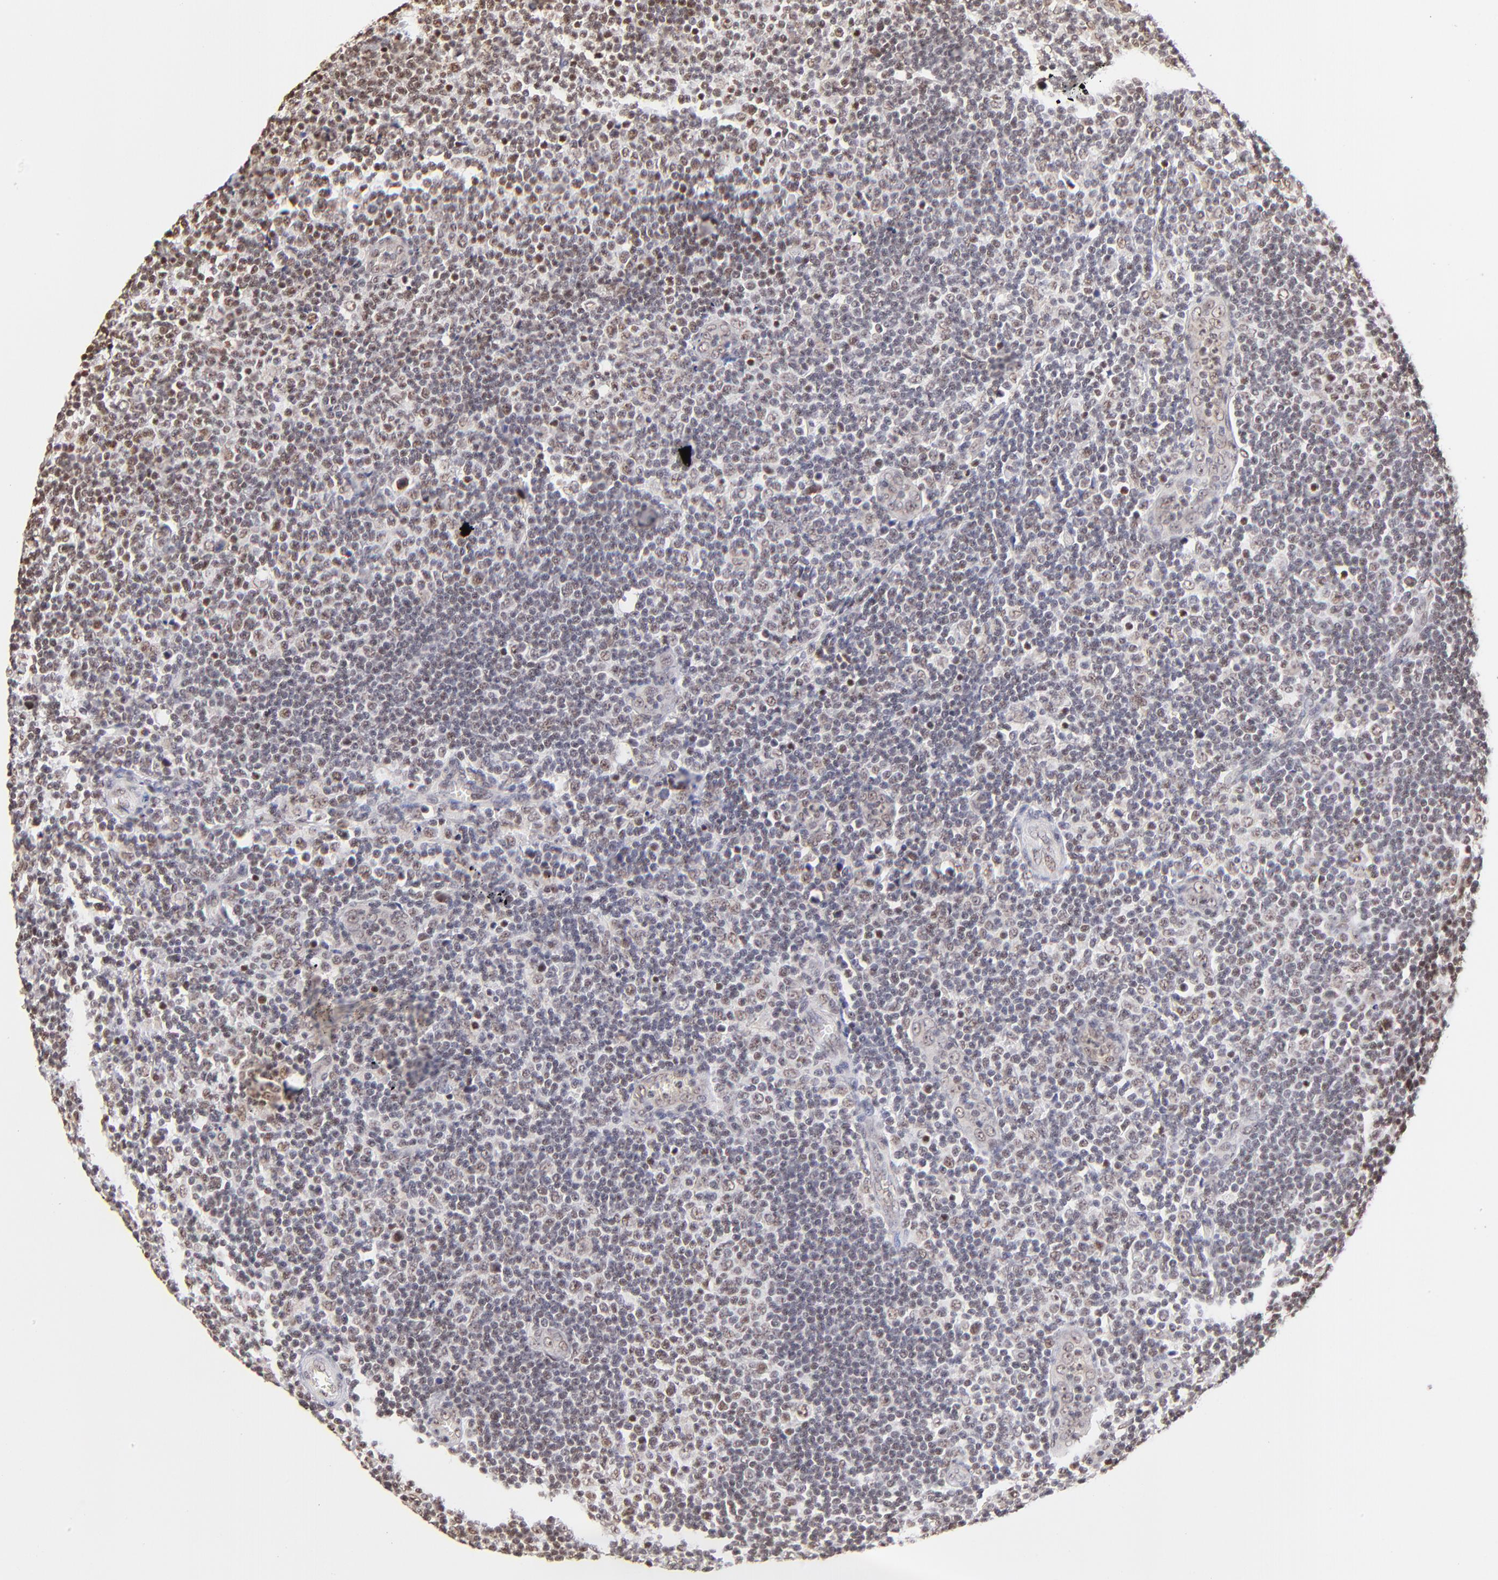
{"staining": {"intensity": "moderate", "quantity": ">75%", "location": "nuclear"}, "tissue": "lymphoma", "cell_type": "Tumor cells", "image_type": "cancer", "snomed": [{"axis": "morphology", "description": "Malignant lymphoma, non-Hodgkin's type, Low grade"}, {"axis": "topography", "description": "Lymph node"}], "caption": "Immunohistochemical staining of human low-grade malignant lymphoma, non-Hodgkin's type displays medium levels of moderate nuclear protein positivity in about >75% of tumor cells. (Stains: DAB in brown, nuclei in blue, Microscopy: brightfield microscopy at high magnification).", "gene": "ZNF670", "patient": {"sex": "male", "age": 74}}